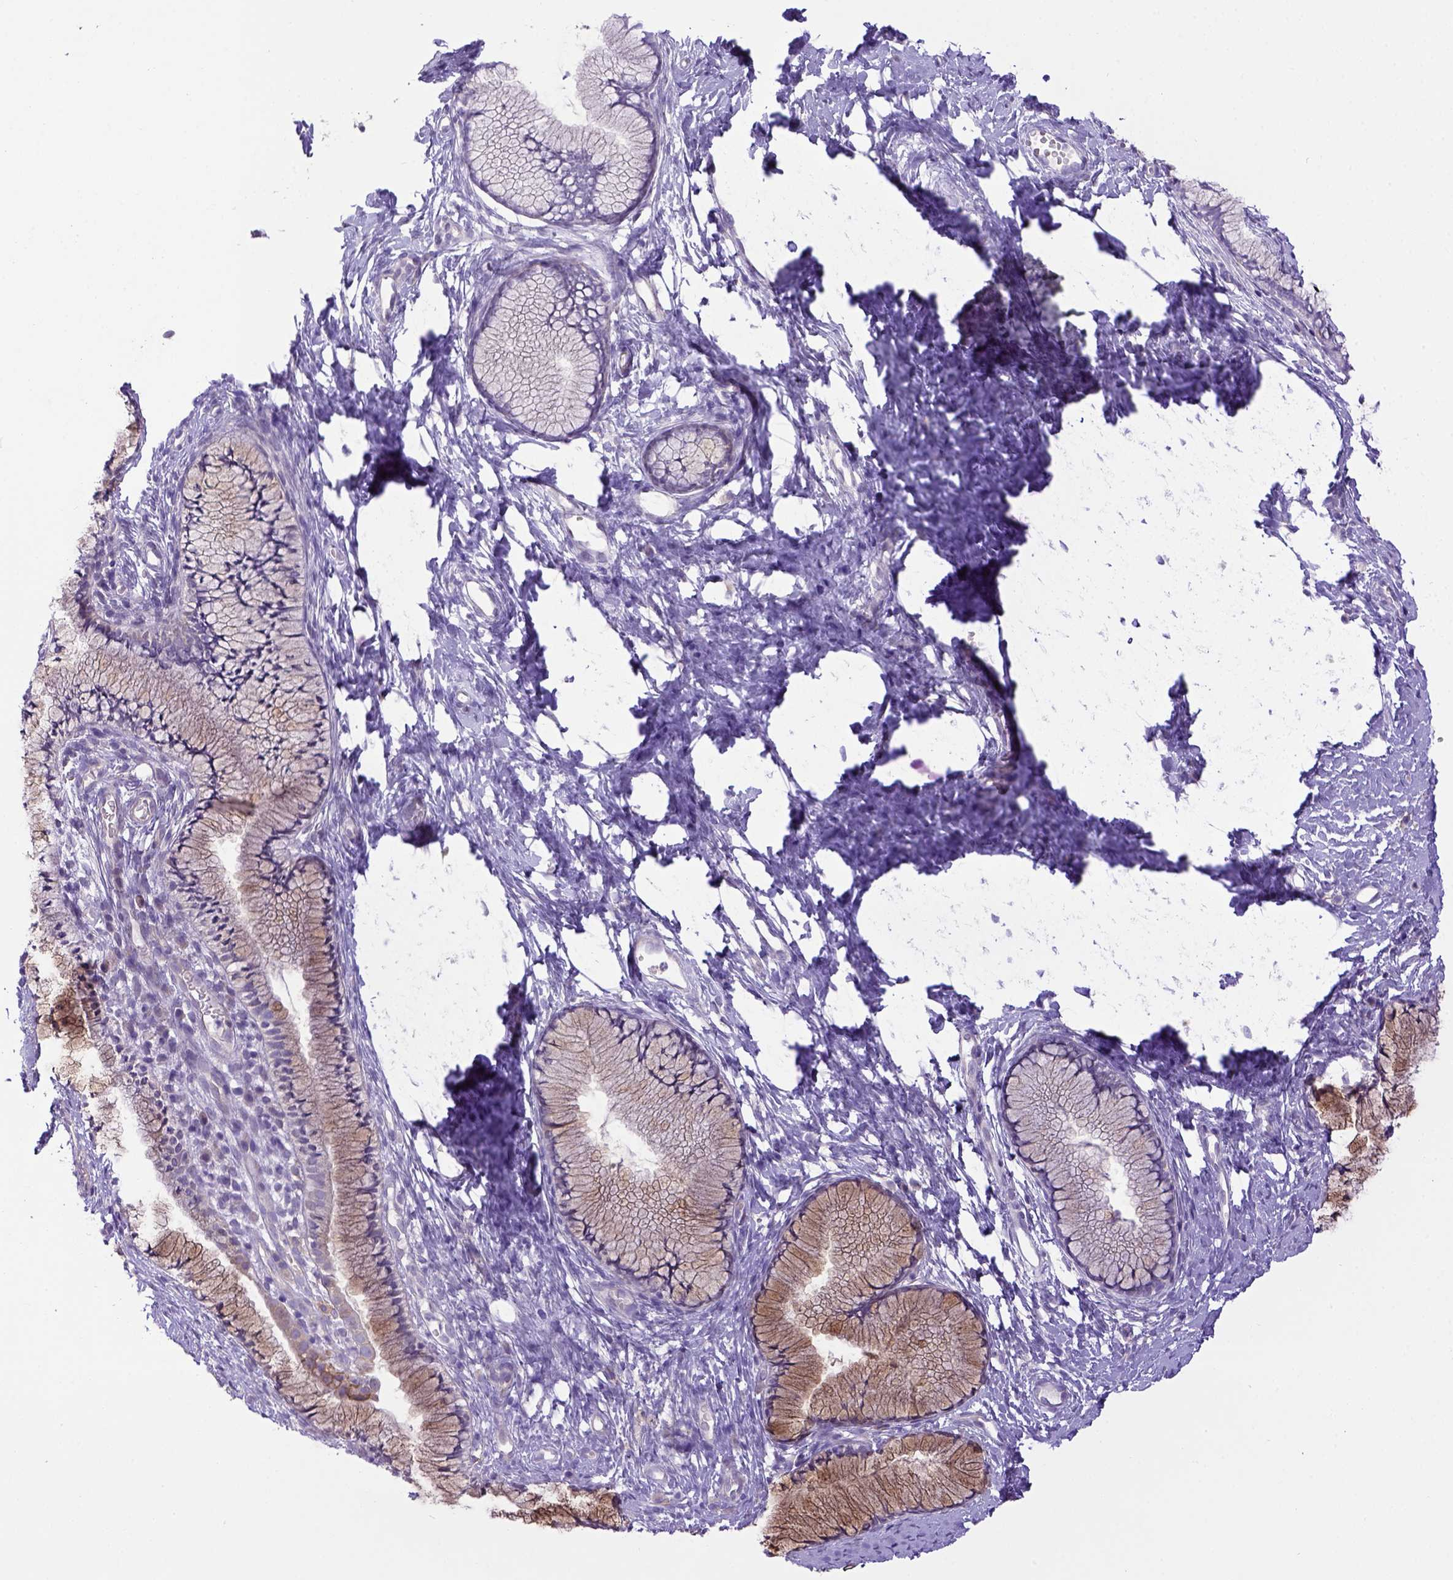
{"staining": {"intensity": "moderate", "quantity": "25%-75%", "location": "cytoplasmic/membranous"}, "tissue": "cervix", "cell_type": "Glandular cells", "image_type": "normal", "snomed": [{"axis": "morphology", "description": "Normal tissue, NOS"}, {"axis": "topography", "description": "Cervix"}], "caption": "Unremarkable cervix reveals moderate cytoplasmic/membranous expression in about 25%-75% of glandular cells, visualized by immunohistochemistry.", "gene": "CD40", "patient": {"sex": "female", "age": 40}}